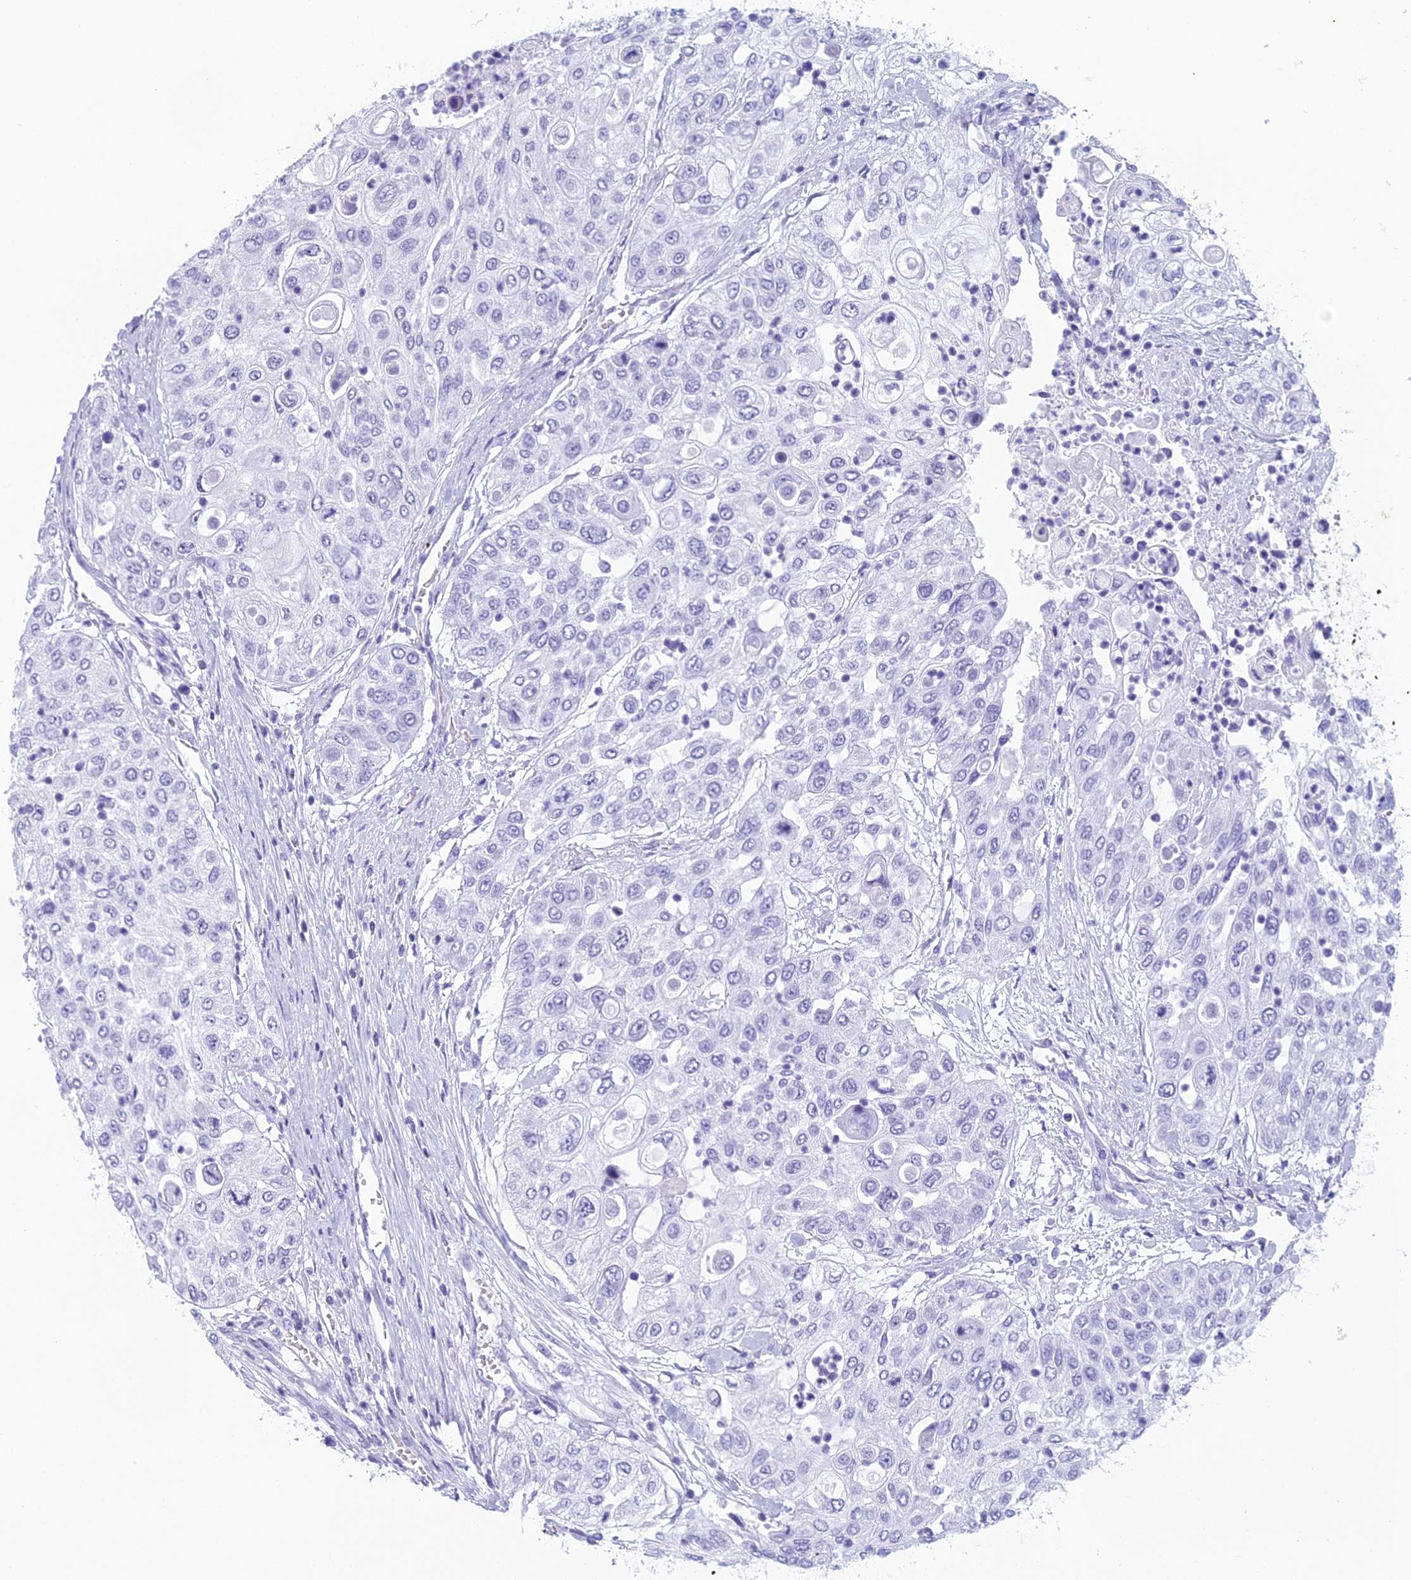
{"staining": {"intensity": "negative", "quantity": "none", "location": "none"}, "tissue": "urothelial cancer", "cell_type": "Tumor cells", "image_type": "cancer", "snomed": [{"axis": "morphology", "description": "Urothelial carcinoma, High grade"}, {"axis": "topography", "description": "Urinary bladder"}], "caption": "Immunohistochemistry of human high-grade urothelial carcinoma shows no positivity in tumor cells. (DAB (3,3'-diaminobenzidine) IHC with hematoxylin counter stain).", "gene": "RGS17", "patient": {"sex": "female", "age": 79}}